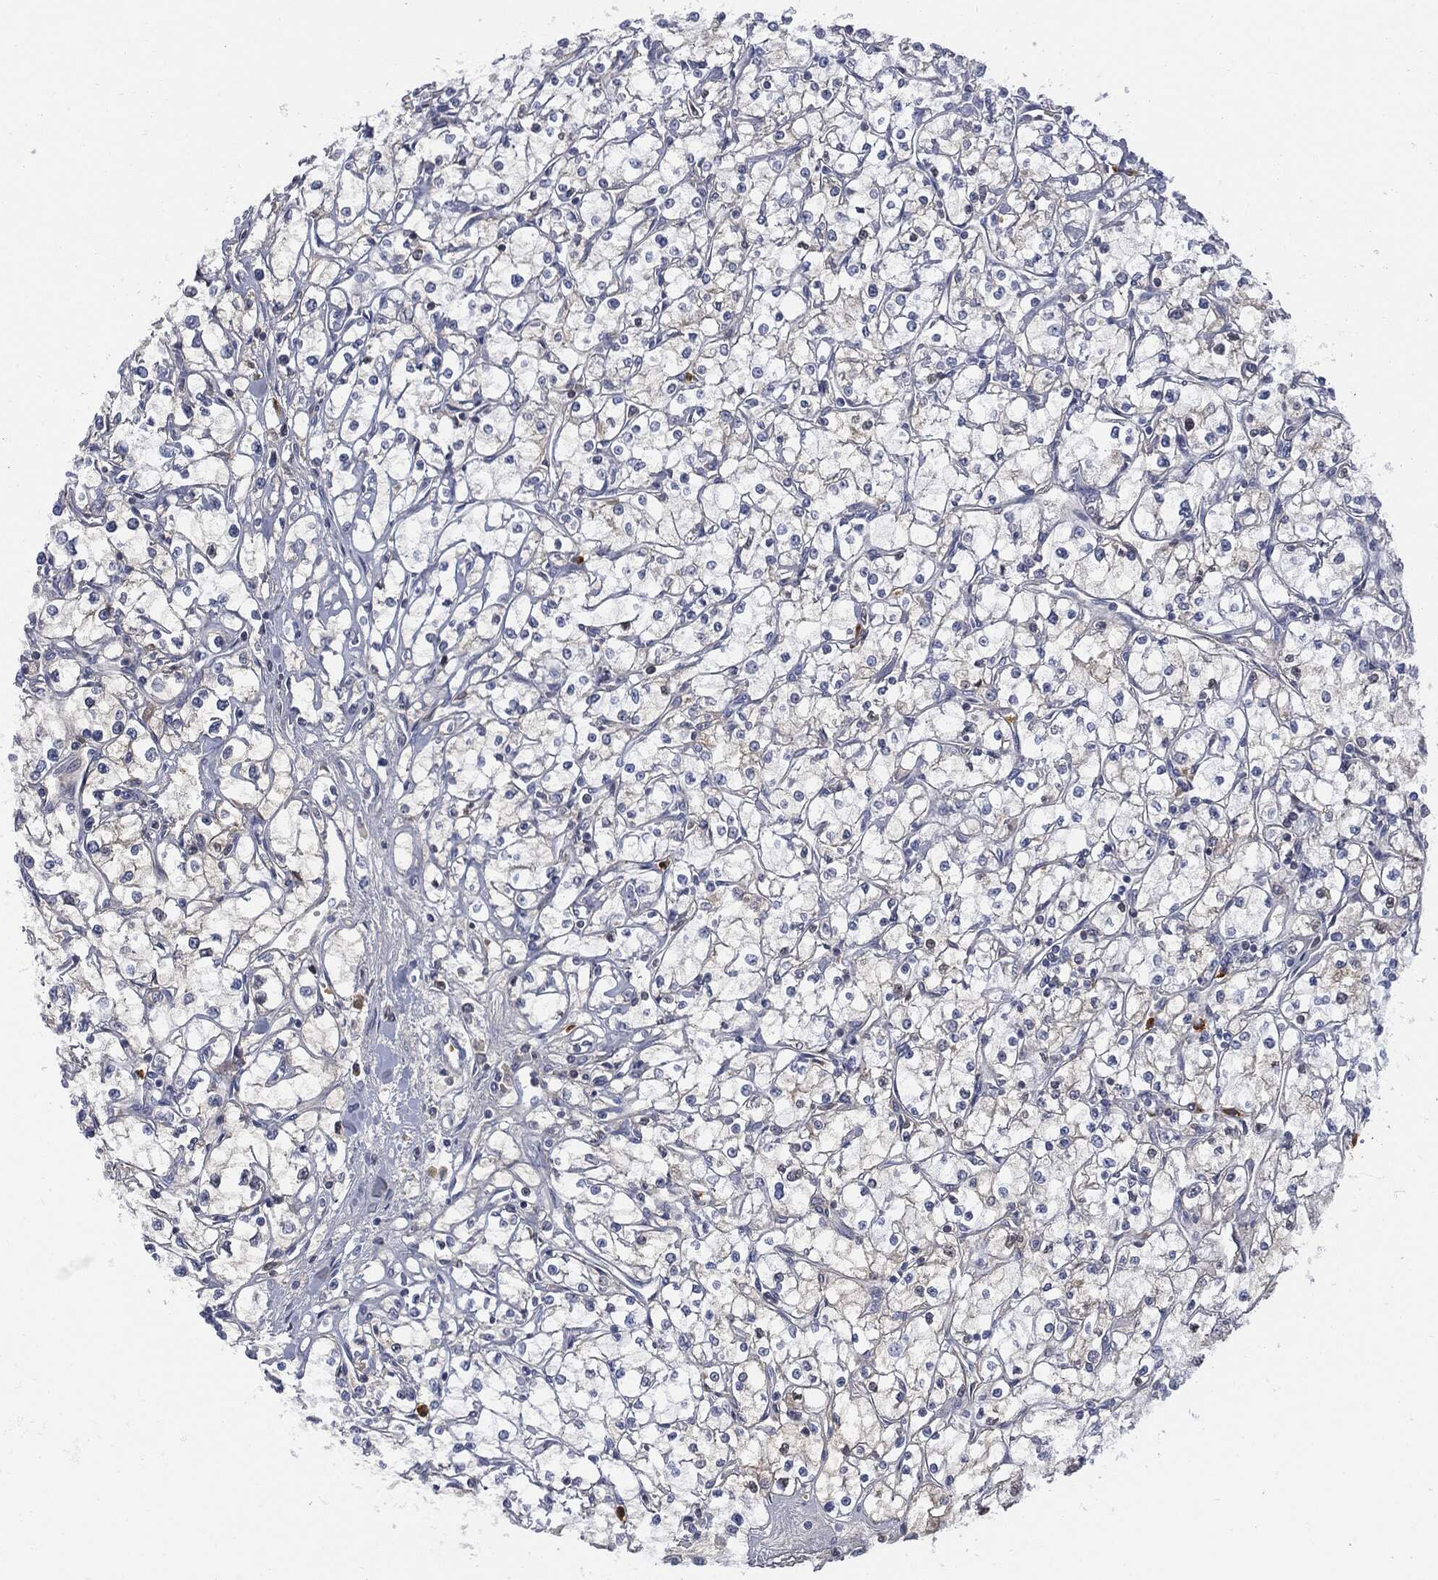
{"staining": {"intensity": "negative", "quantity": "none", "location": "none"}, "tissue": "renal cancer", "cell_type": "Tumor cells", "image_type": "cancer", "snomed": [{"axis": "morphology", "description": "Adenocarcinoma, NOS"}, {"axis": "topography", "description": "Kidney"}], "caption": "An IHC photomicrograph of renal adenocarcinoma is shown. There is no staining in tumor cells of renal adenocarcinoma. (DAB IHC visualized using brightfield microscopy, high magnification).", "gene": "BTK", "patient": {"sex": "male", "age": 67}}